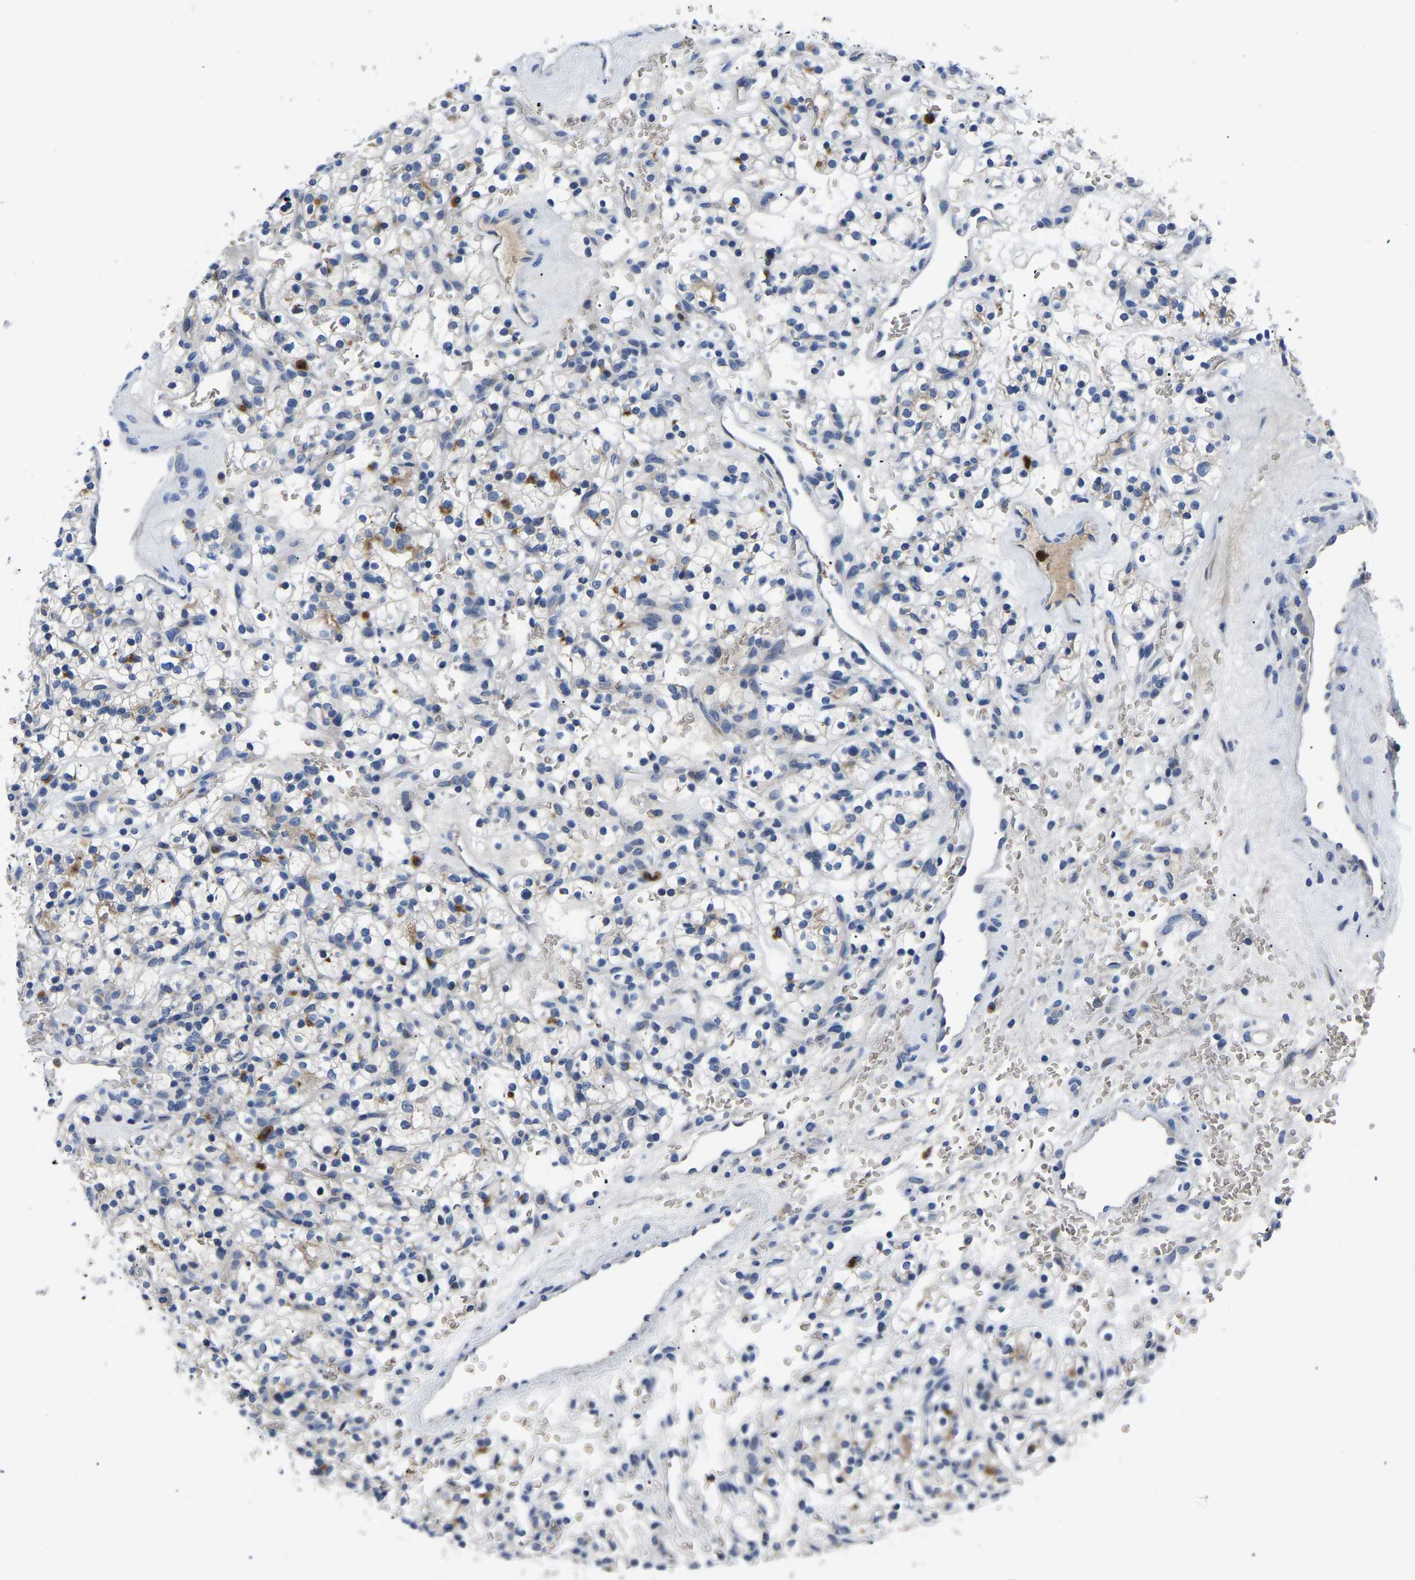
{"staining": {"intensity": "weak", "quantity": "<25%", "location": "cytoplasmic/membranous"}, "tissue": "renal cancer", "cell_type": "Tumor cells", "image_type": "cancer", "snomed": [{"axis": "morphology", "description": "Adenocarcinoma, NOS"}, {"axis": "topography", "description": "Kidney"}], "caption": "DAB immunohistochemical staining of renal adenocarcinoma reveals no significant positivity in tumor cells. (Stains: DAB (3,3'-diaminobenzidine) immunohistochemistry (IHC) with hematoxylin counter stain, Microscopy: brightfield microscopy at high magnification).", "gene": "TOR1B", "patient": {"sex": "female", "age": 57}}